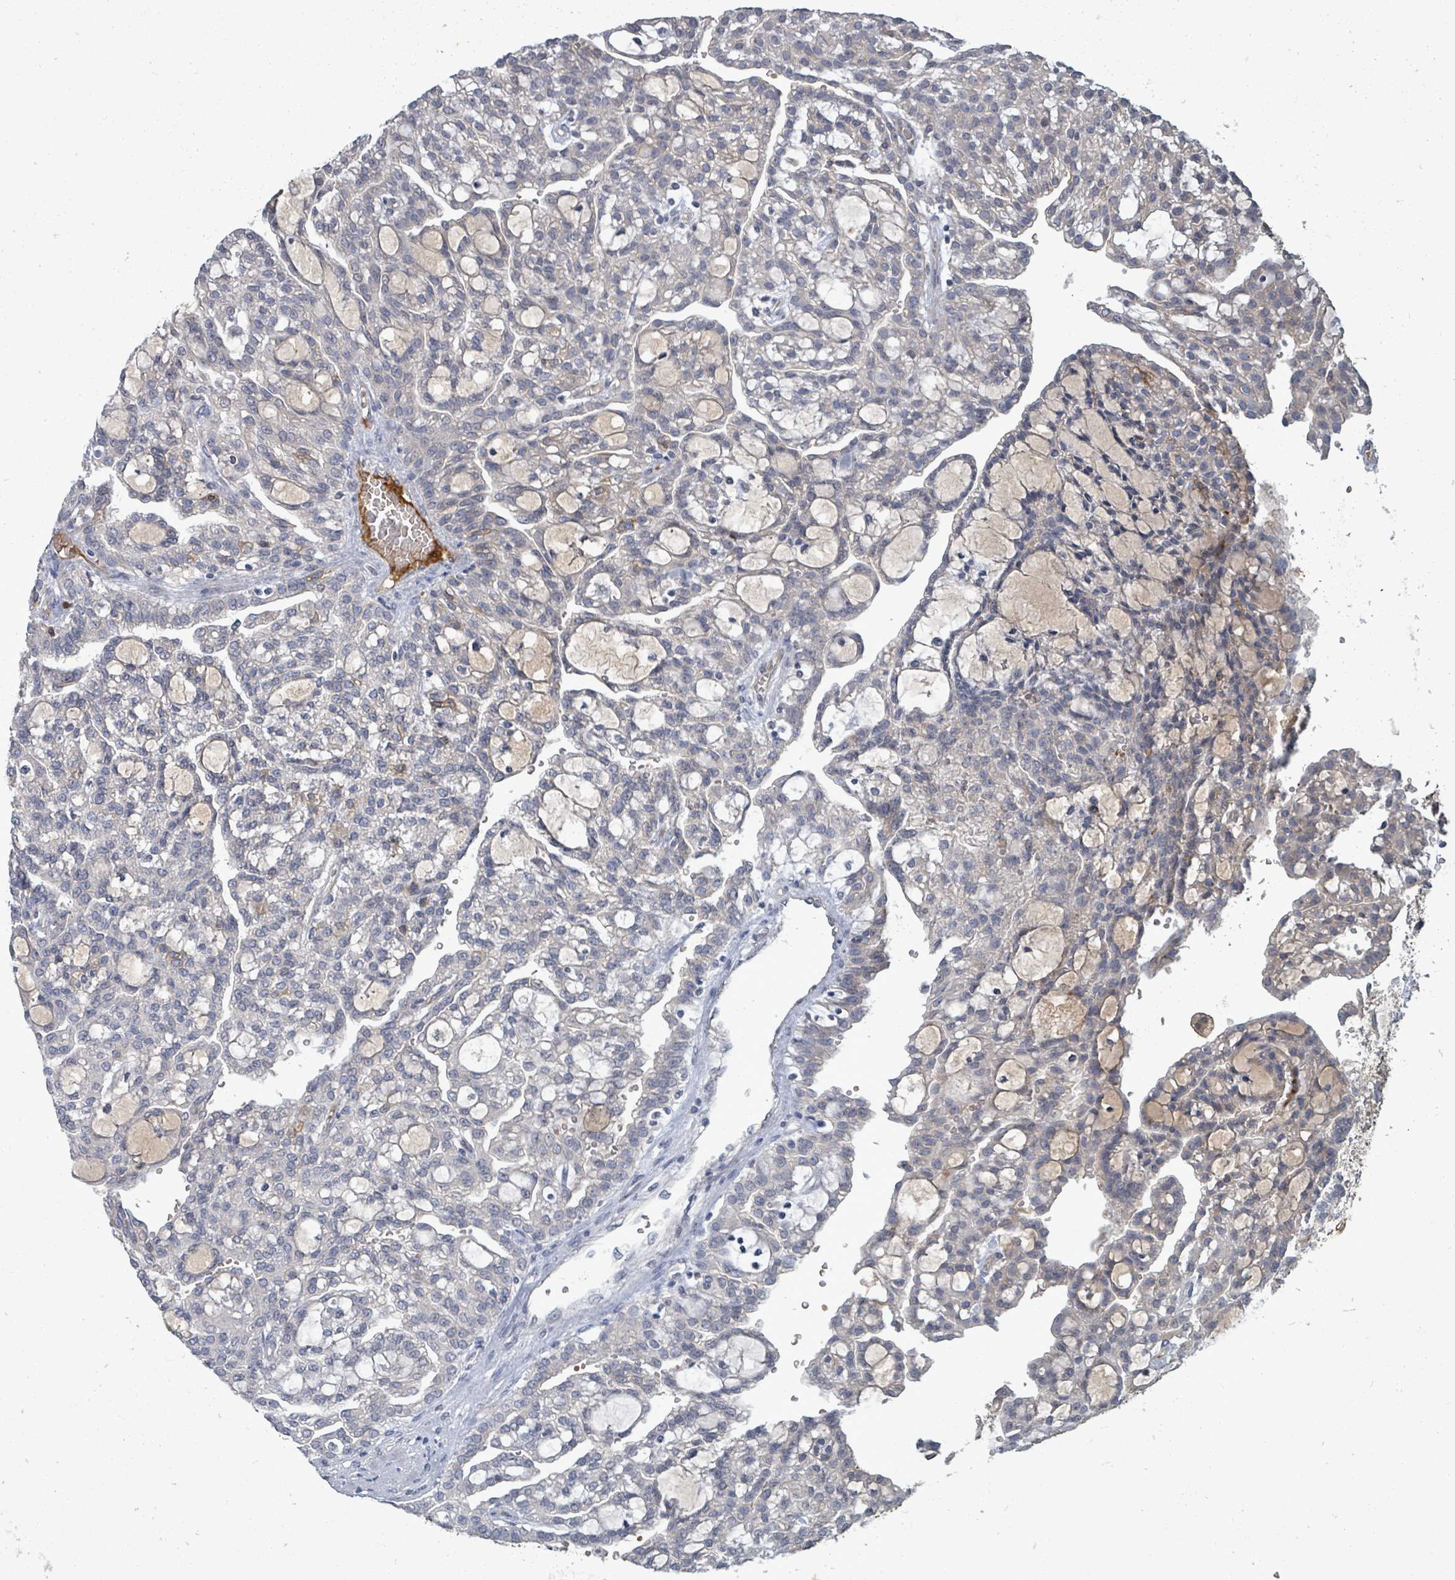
{"staining": {"intensity": "negative", "quantity": "none", "location": "none"}, "tissue": "renal cancer", "cell_type": "Tumor cells", "image_type": "cancer", "snomed": [{"axis": "morphology", "description": "Adenocarcinoma, NOS"}, {"axis": "topography", "description": "Kidney"}], "caption": "DAB immunohistochemical staining of renal adenocarcinoma displays no significant positivity in tumor cells.", "gene": "GRM8", "patient": {"sex": "male", "age": 63}}